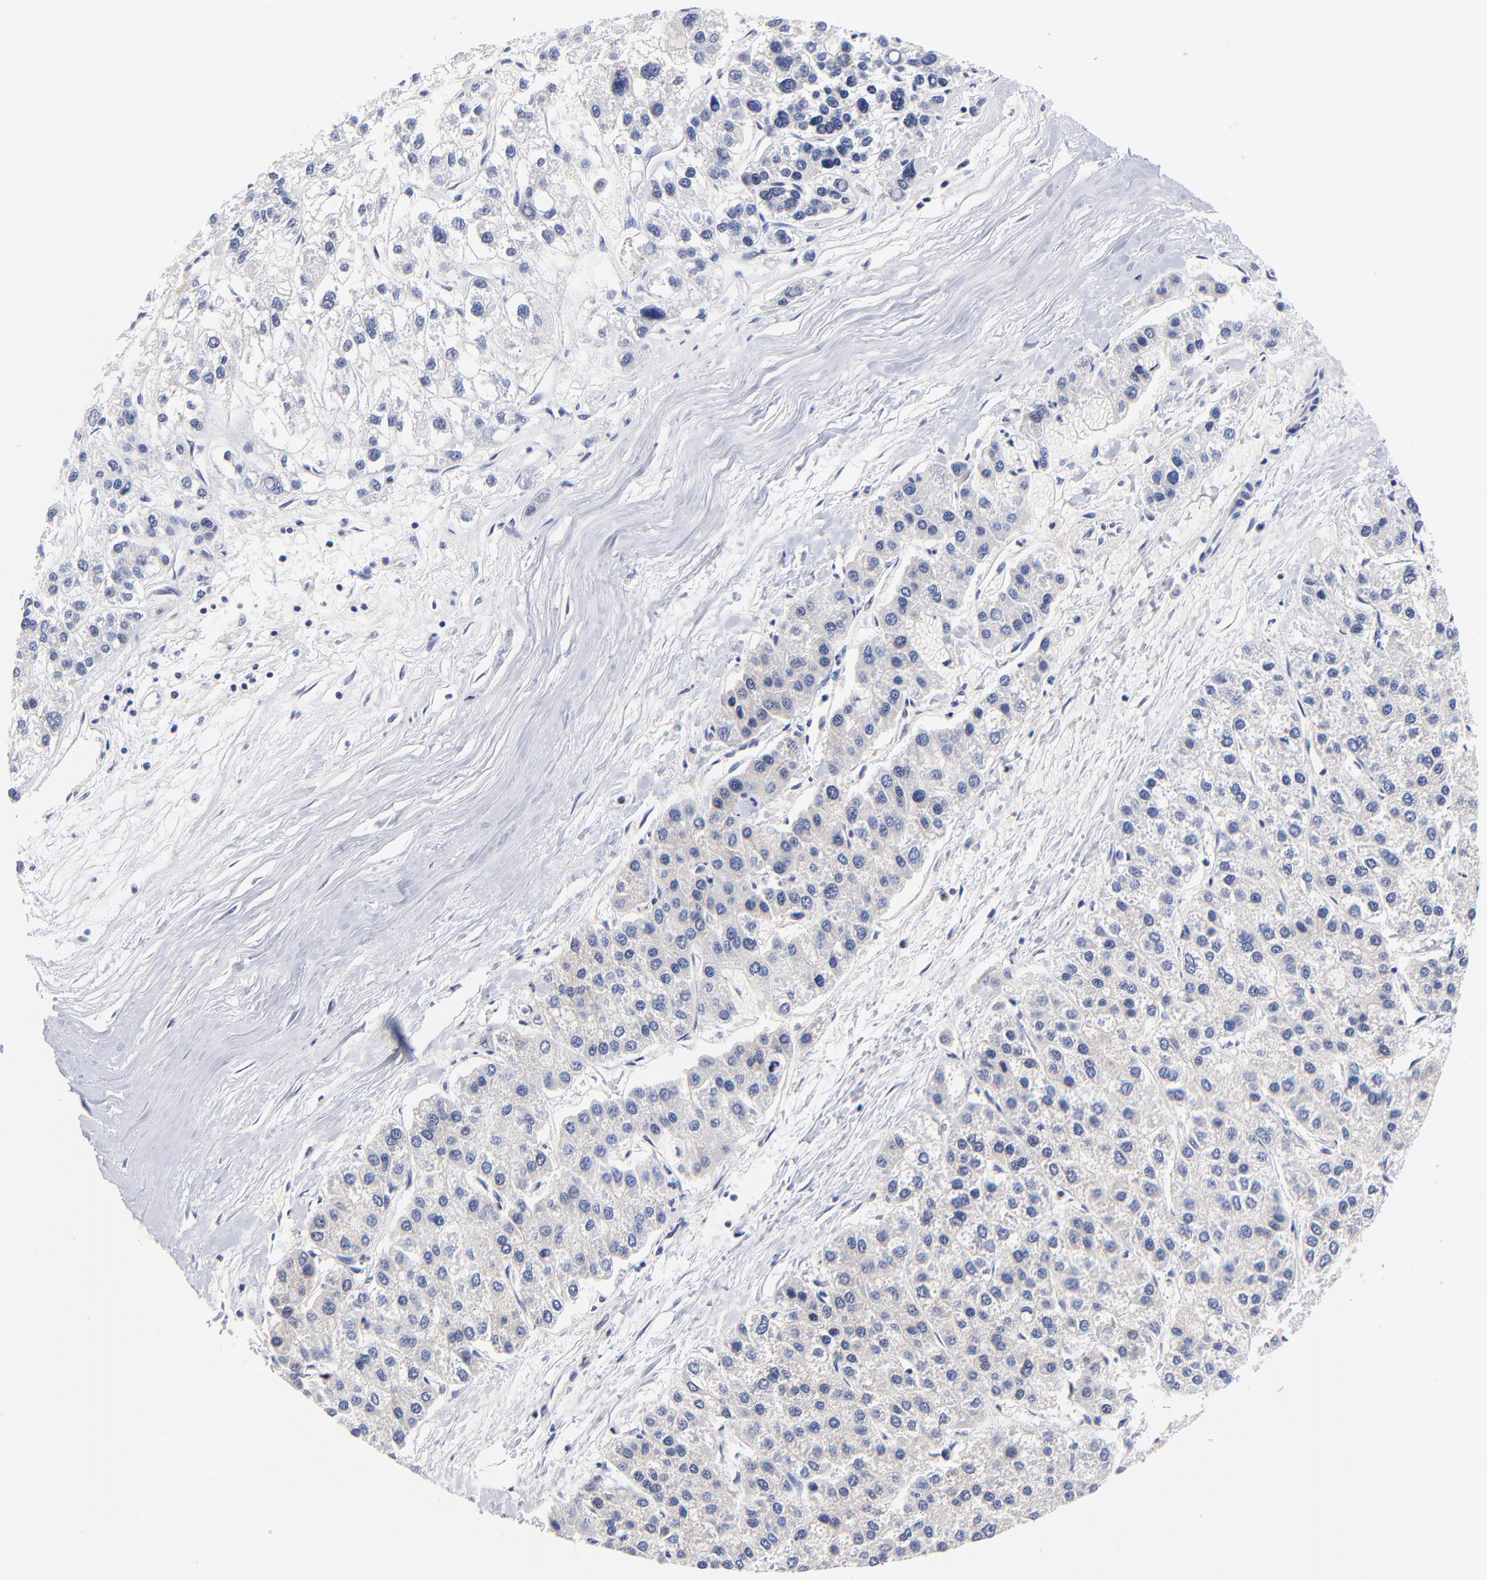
{"staining": {"intensity": "weak", "quantity": "<25%", "location": "cytoplasmic/membranous"}, "tissue": "liver cancer", "cell_type": "Tumor cells", "image_type": "cancer", "snomed": [{"axis": "morphology", "description": "Carcinoma, Hepatocellular, NOS"}, {"axis": "topography", "description": "Liver"}], "caption": "Immunohistochemical staining of human liver cancer (hepatocellular carcinoma) shows no significant positivity in tumor cells.", "gene": "ZNF155", "patient": {"sex": "female", "age": 85}}